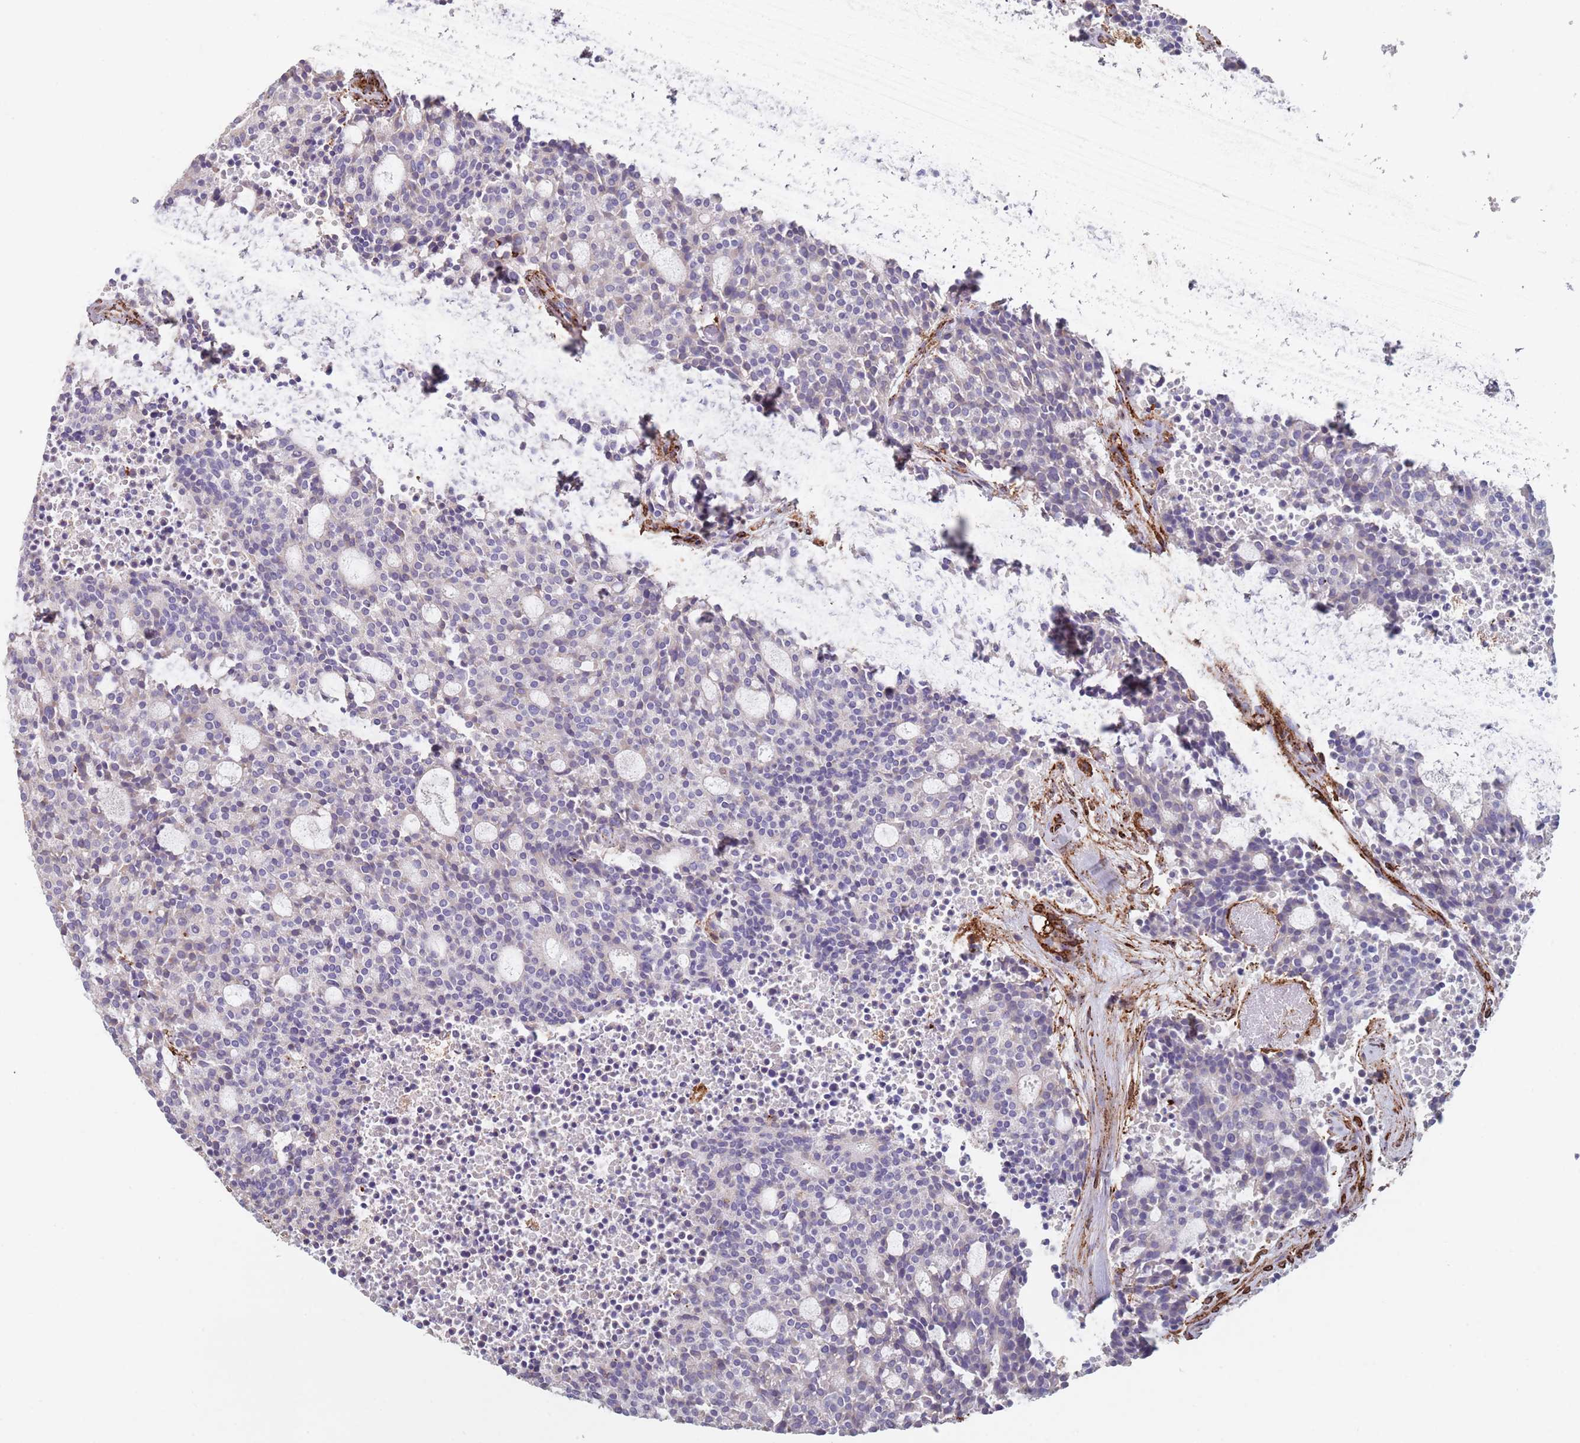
{"staining": {"intensity": "negative", "quantity": "none", "location": "none"}, "tissue": "carcinoid", "cell_type": "Tumor cells", "image_type": "cancer", "snomed": [{"axis": "morphology", "description": "Carcinoid, malignant, NOS"}, {"axis": "topography", "description": "Pancreas"}], "caption": "The immunohistochemistry (IHC) histopathology image has no significant positivity in tumor cells of carcinoid tissue.", "gene": "RNF144A", "patient": {"sex": "female", "age": 54}}